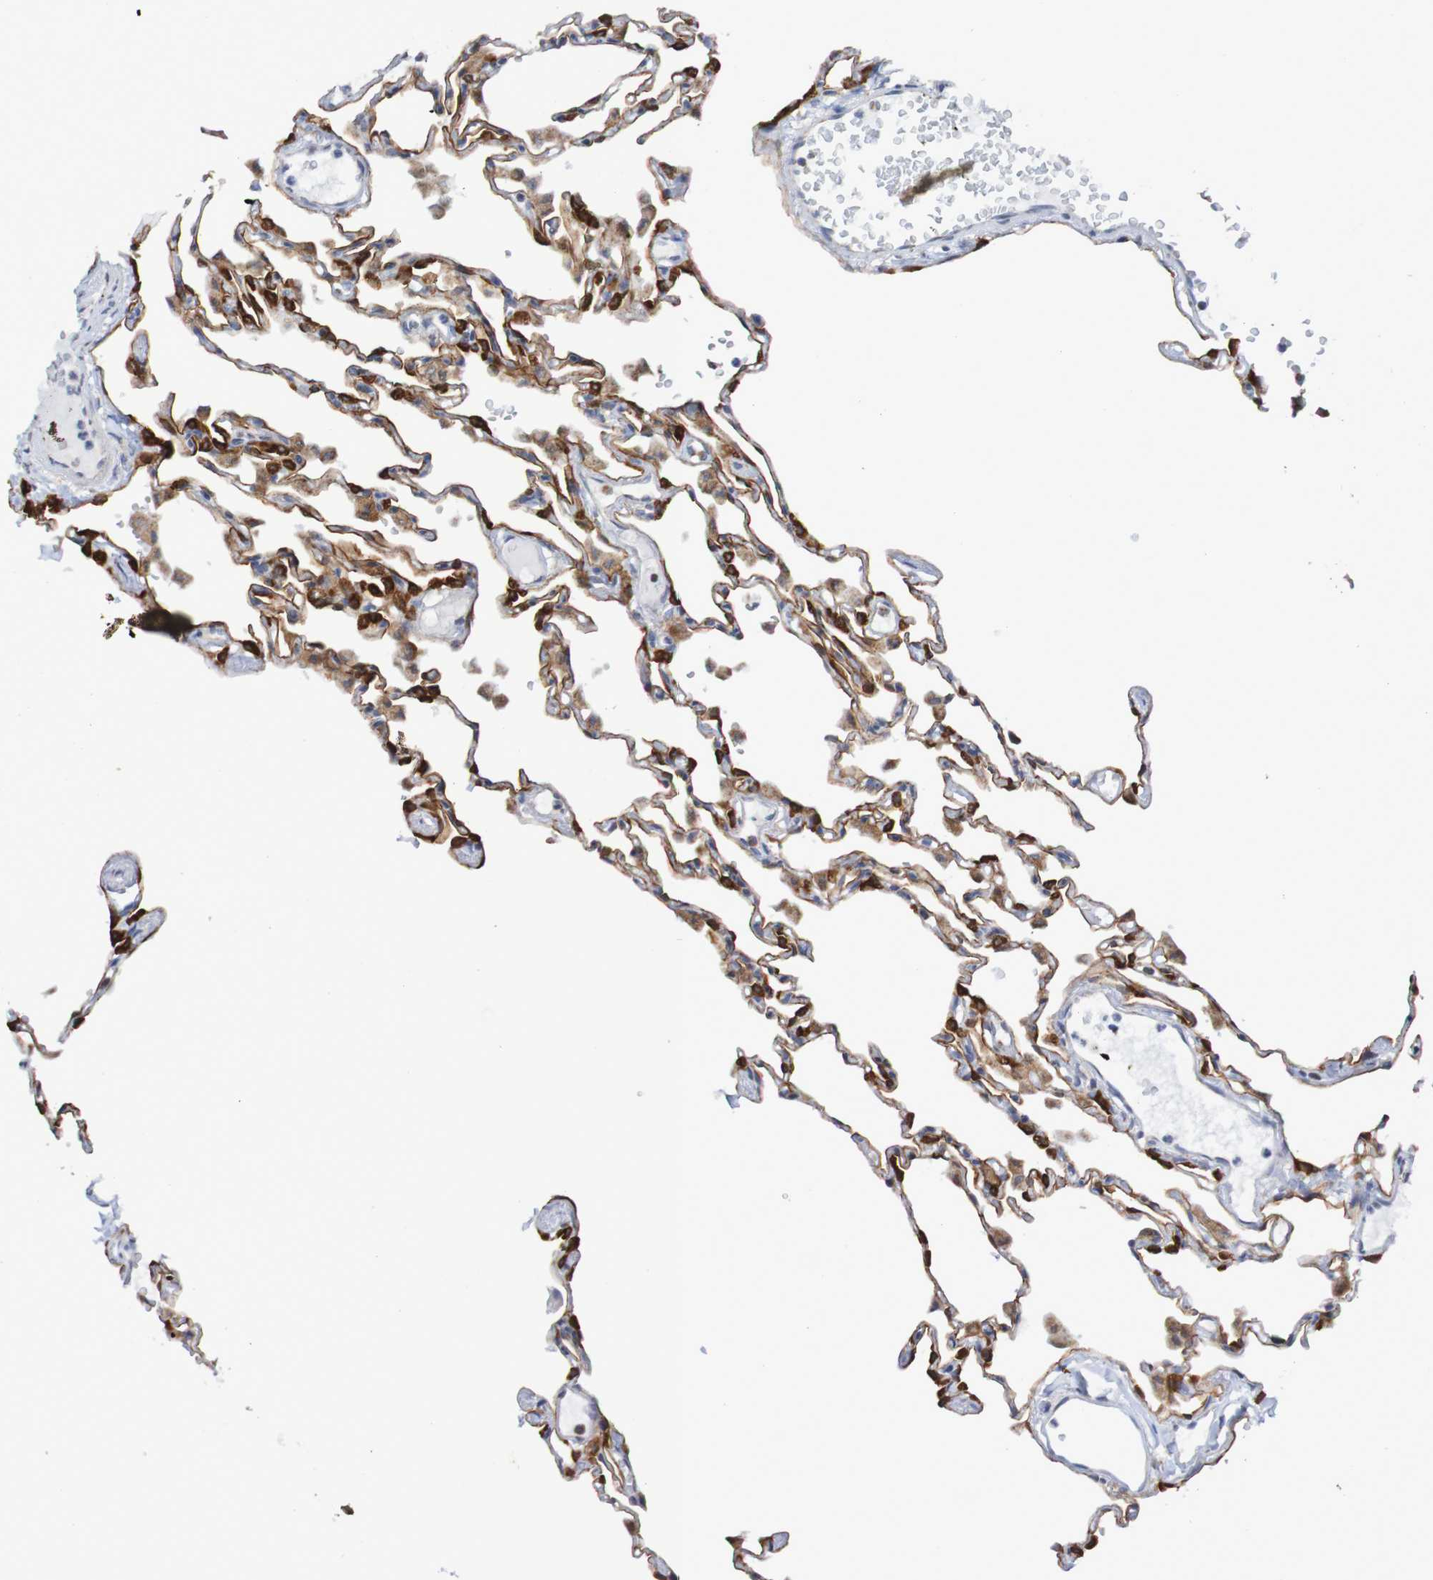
{"staining": {"intensity": "moderate", "quantity": "25%-75%", "location": "cytoplasmic/membranous"}, "tissue": "lung", "cell_type": "Alveolar cells", "image_type": "normal", "snomed": [{"axis": "morphology", "description": "Normal tissue, NOS"}, {"axis": "topography", "description": "Lung"}], "caption": "Brown immunohistochemical staining in unremarkable lung shows moderate cytoplasmic/membranous positivity in approximately 25%-75% of alveolar cells. (DAB IHC, brown staining for protein, blue staining for nuclei).", "gene": "DVL1", "patient": {"sex": "female", "age": 49}}